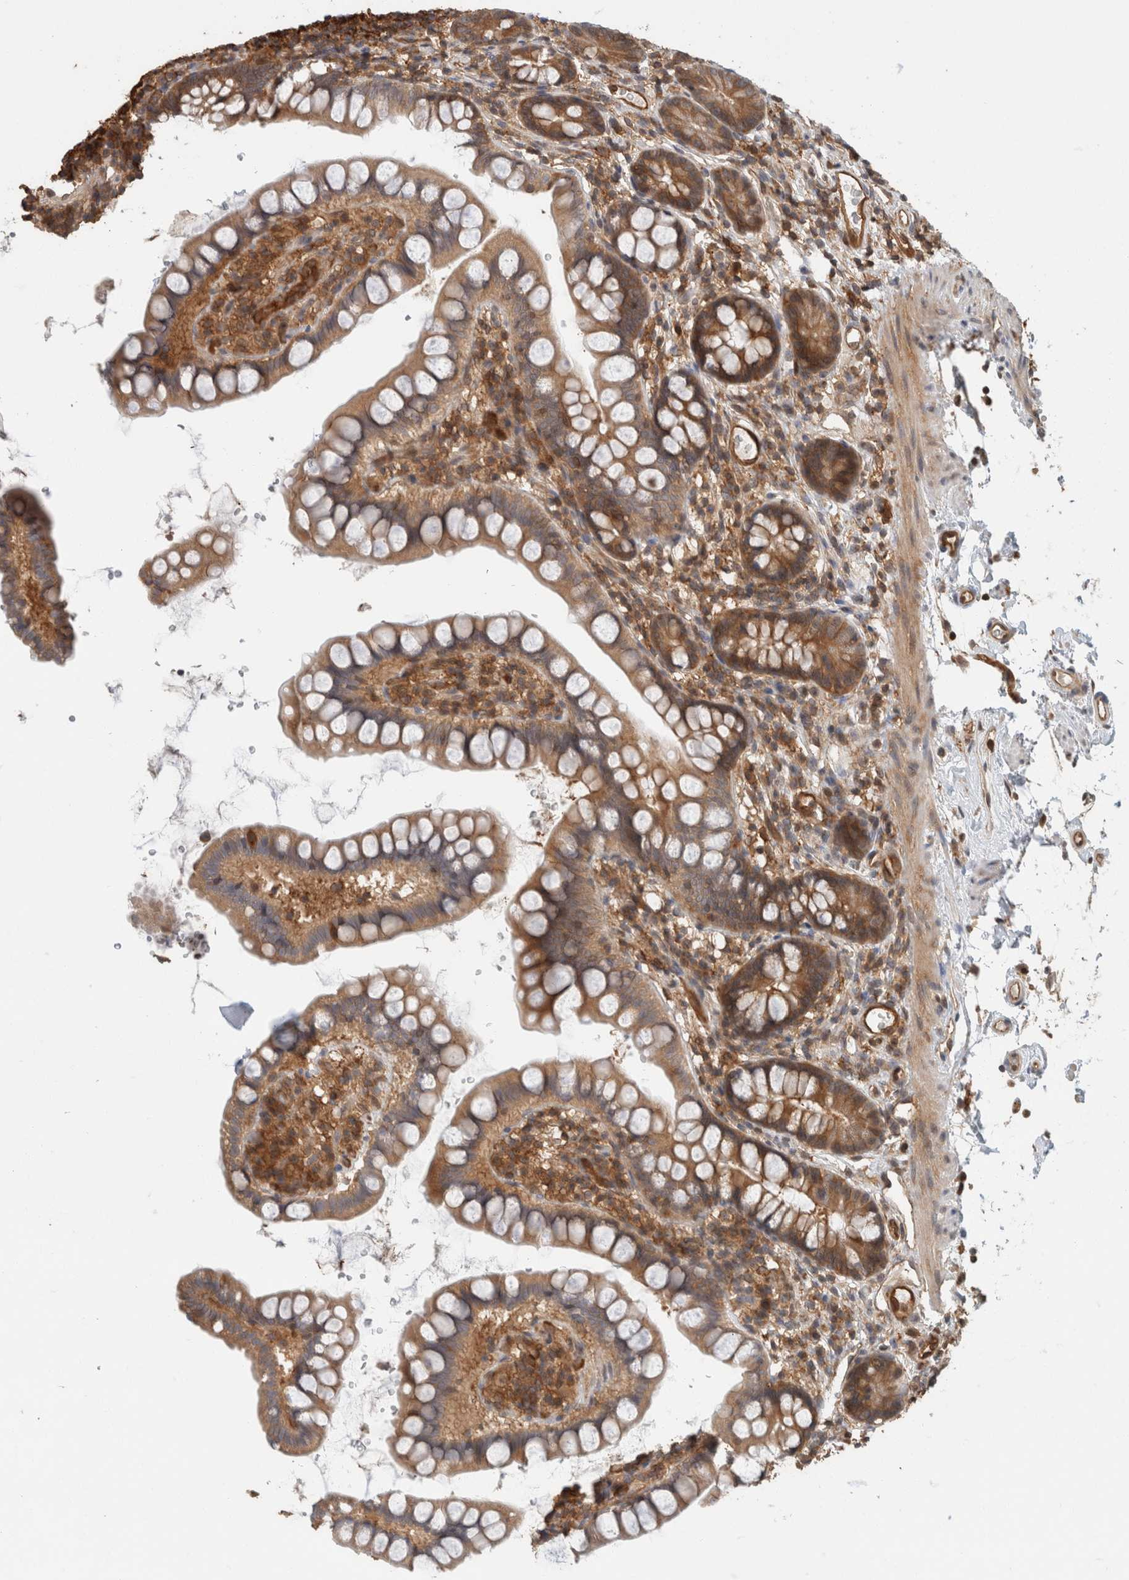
{"staining": {"intensity": "moderate", "quantity": "25%-75%", "location": "cytoplasmic/membranous"}, "tissue": "small intestine", "cell_type": "Glandular cells", "image_type": "normal", "snomed": [{"axis": "morphology", "description": "Normal tissue, NOS"}, {"axis": "topography", "description": "Smooth muscle"}, {"axis": "topography", "description": "Small intestine"}], "caption": "Small intestine stained with DAB (3,3'-diaminobenzidine) immunohistochemistry (IHC) demonstrates medium levels of moderate cytoplasmic/membranous positivity in approximately 25%-75% of glandular cells. The staining was performed using DAB, with brown indicating positive protein expression. Nuclei are stained blue with hematoxylin.", "gene": "PFDN4", "patient": {"sex": "female", "age": 84}}